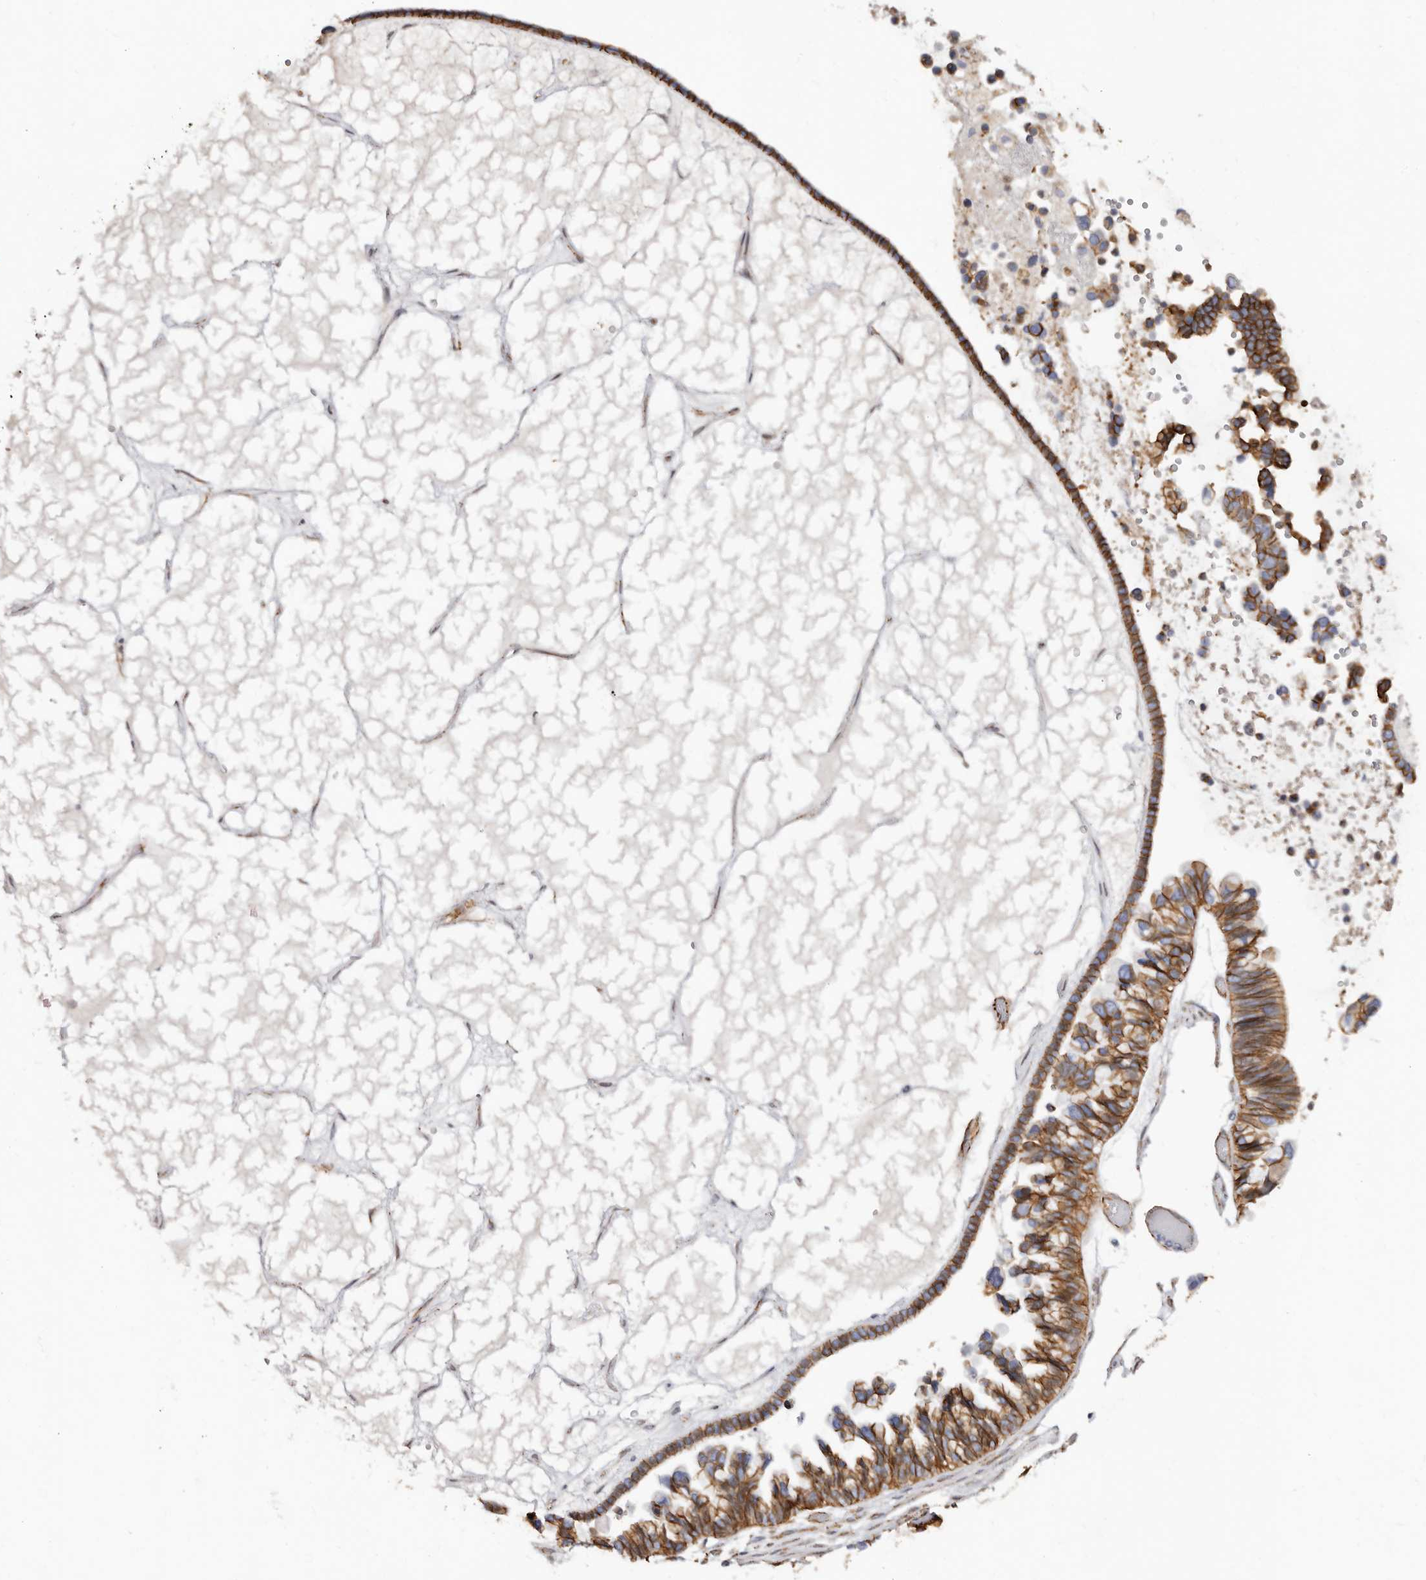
{"staining": {"intensity": "moderate", "quantity": ">75%", "location": "cytoplasmic/membranous"}, "tissue": "ovarian cancer", "cell_type": "Tumor cells", "image_type": "cancer", "snomed": [{"axis": "morphology", "description": "Cystadenocarcinoma, serous, NOS"}, {"axis": "topography", "description": "Ovary"}], "caption": "Protein staining of serous cystadenocarcinoma (ovarian) tissue displays moderate cytoplasmic/membranous staining in about >75% of tumor cells.", "gene": "CTNNB1", "patient": {"sex": "female", "age": 56}}